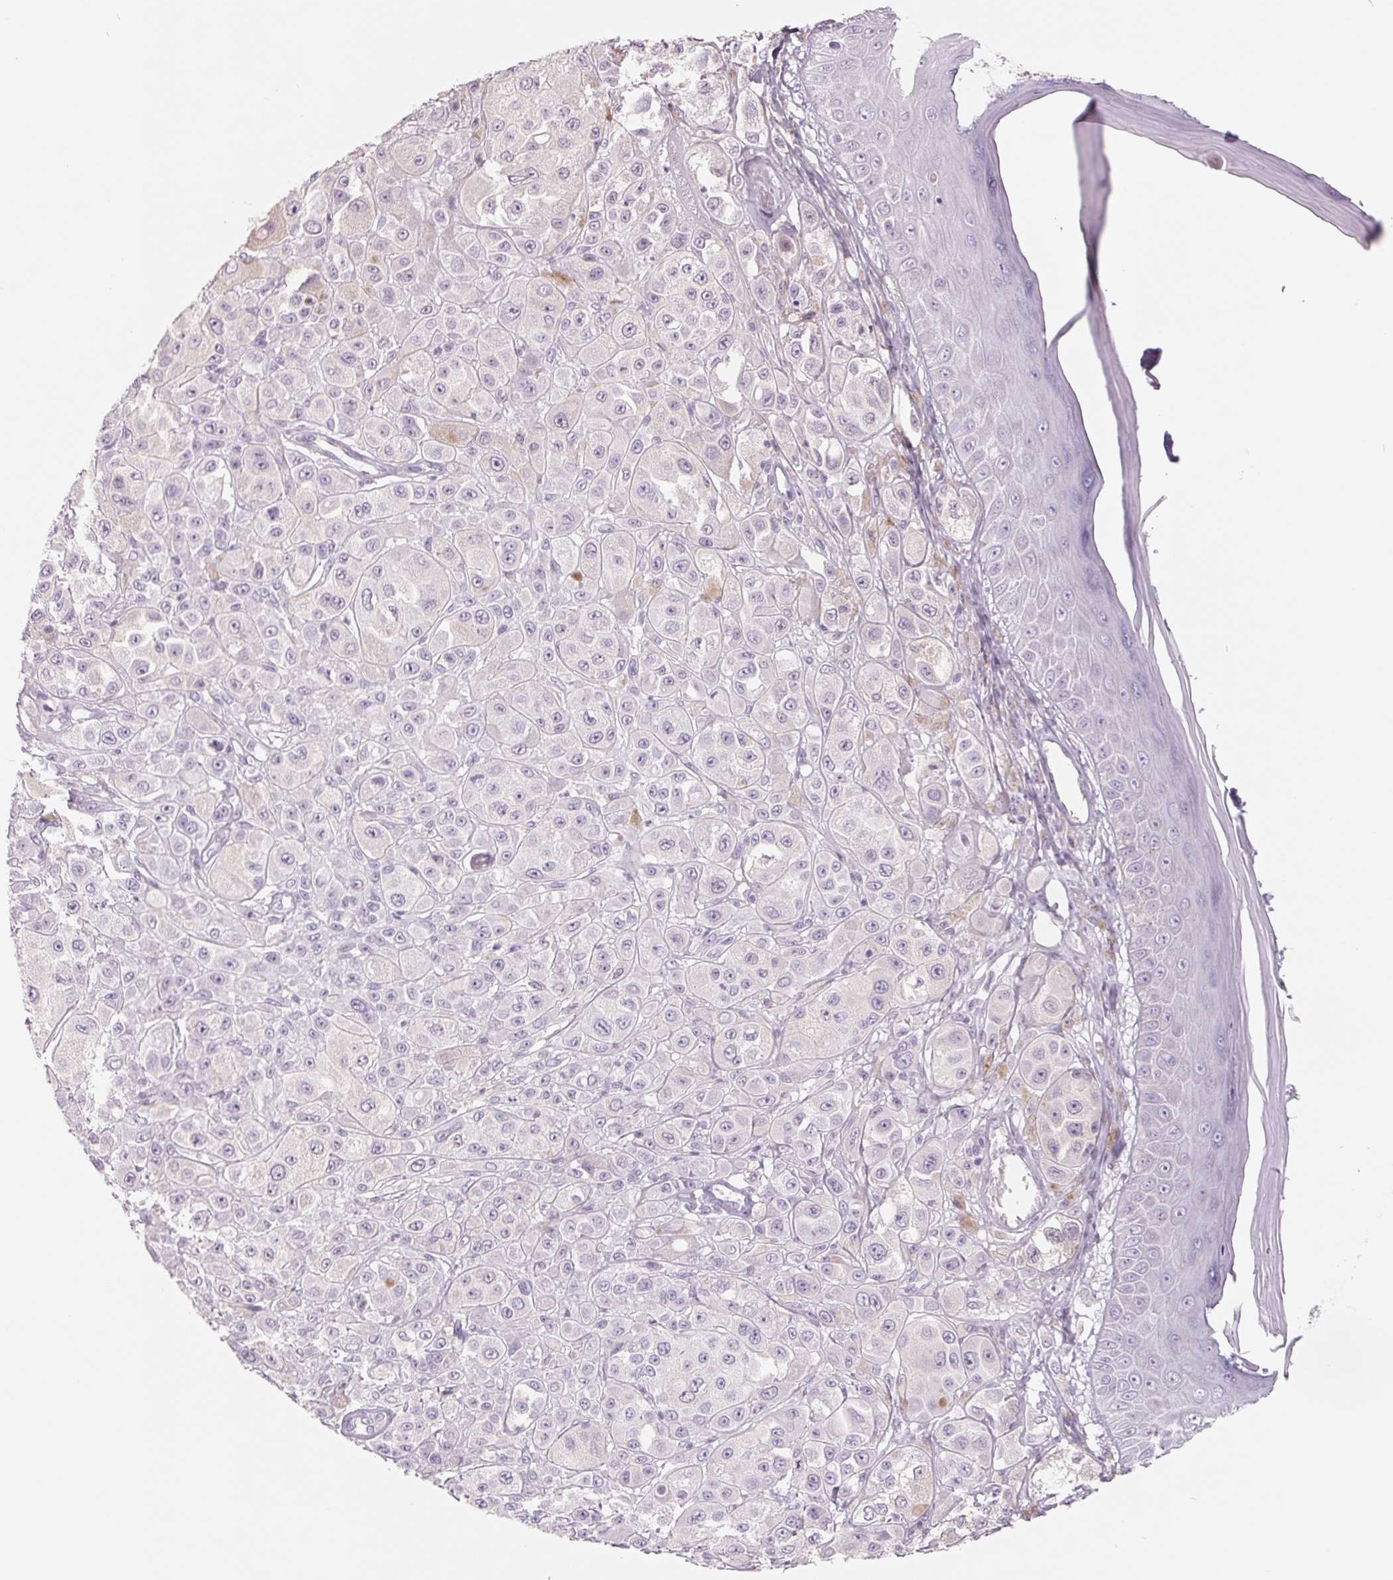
{"staining": {"intensity": "negative", "quantity": "none", "location": "none"}, "tissue": "melanoma", "cell_type": "Tumor cells", "image_type": "cancer", "snomed": [{"axis": "morphology", "description": "Malignant melanoma, NOS"}, {"axis": "topography", "description": "Skin"}], "caption": "This is an IHC histopathology image of malignant melanoma. There is no positivity in tumor cells.", "gene": "FTCD", "patient": {"sex": "male", "age": 67}}